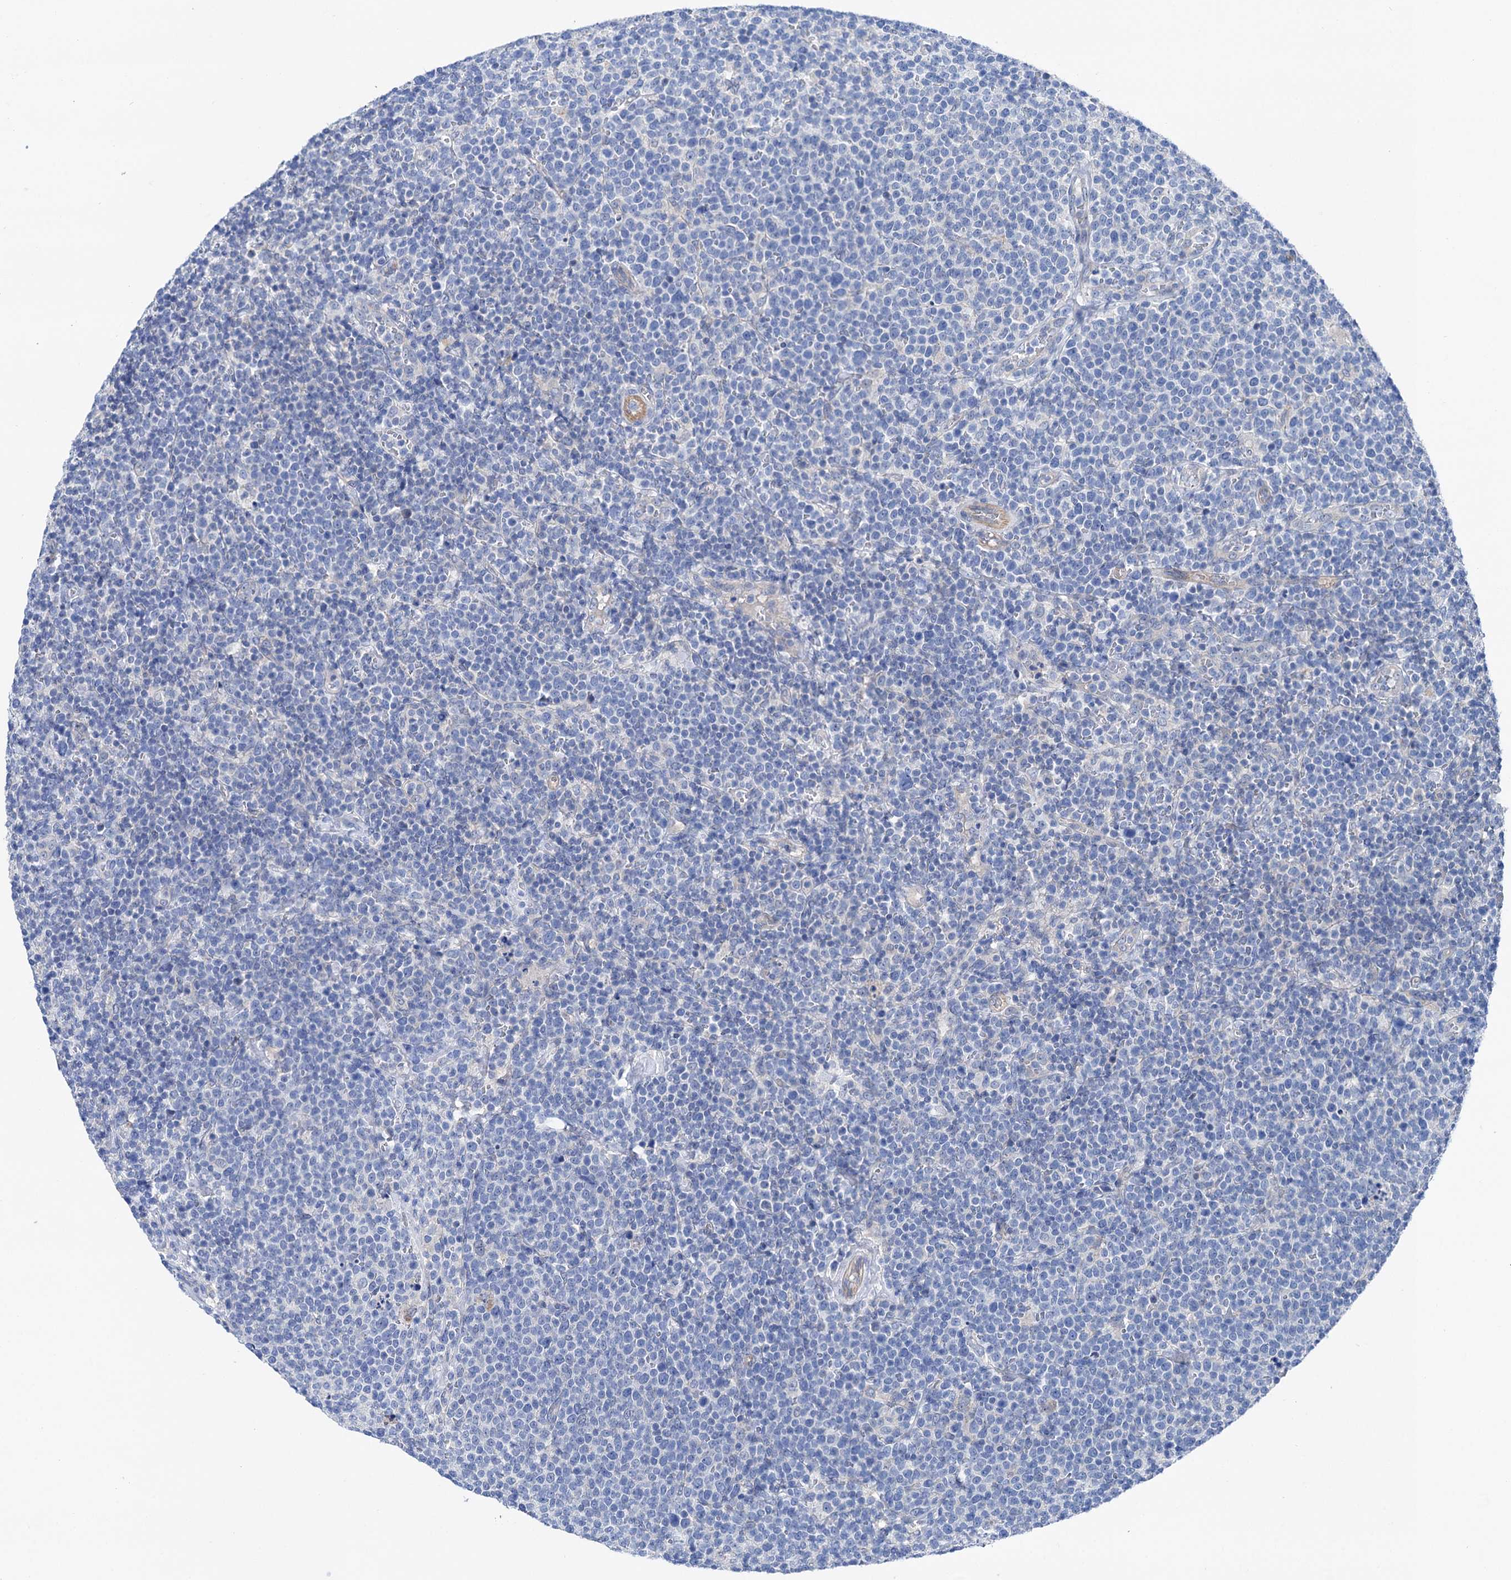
{"staining": {"intensity": "negative", "quantity": "none", "location": "none"}, "tissue": "lymphoma", "cell_type": "Tumor cells", "image_type": "cancer", "snomed": [{"axis": "morphology", "description": "Malignant lymphoma, non-Hodgkin's type, High grade"}, {"axis": "topography", "description": "Lymph node"}], "caption": "High magnification brightfield microscopy of malignant lymphoma, non-Hodgkin's type (high-grade) stained with DAB (brown) and counterstained with hematoxylin (blue): tumor cells show no significant expression.", "gene": "SHROOM1", "patient": {"sex": "male", "age": 61}}